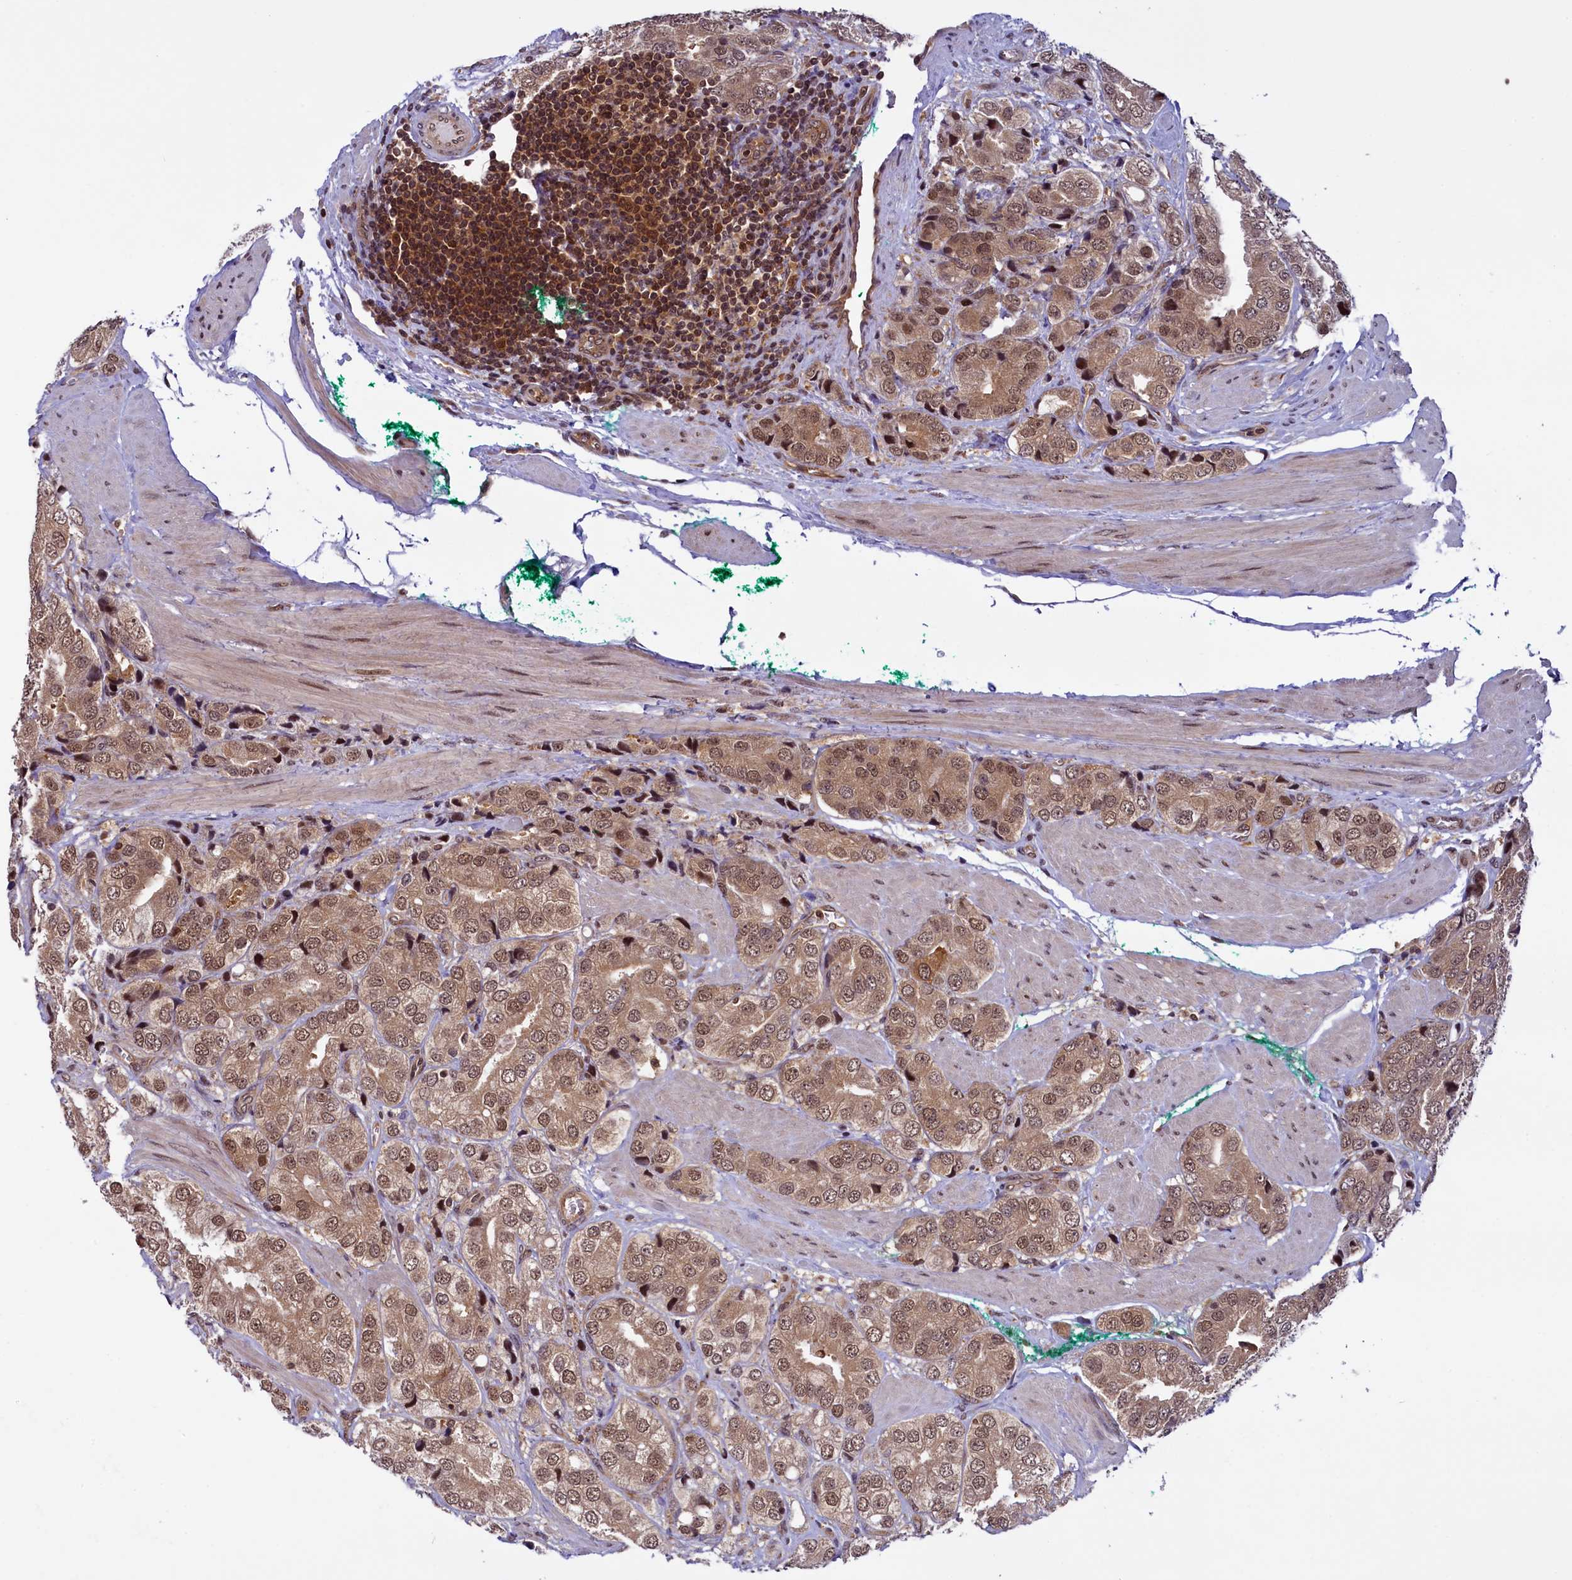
{"staining": {"intensity": "moderate", "quantity": ">75%", "location": "cytoplasmic/membranous,nuclear"}, "tissue": "prostate cancer", "cell_type": "Tumor cells", "image_type": "cancer", "snomed": [{"axis": "morphology", "description": "Adenocarcinoma, High grade"}, {"axis": "topography", "description": "Prostate"}], "caption": "Immunohistochemical staining of prostate cancer (adenocarcinoma (high-grade)) displays moderate cytoplasmic/membranous and nuclear protein positivity in about >75% of tumor cells. (Stains: DAB in brown, nuclei in blue, Microscopy: brightfield microscopy at high magnification).", "gene": "SLC7A6OS", "patient": {"sex": "male", "age": 50}}